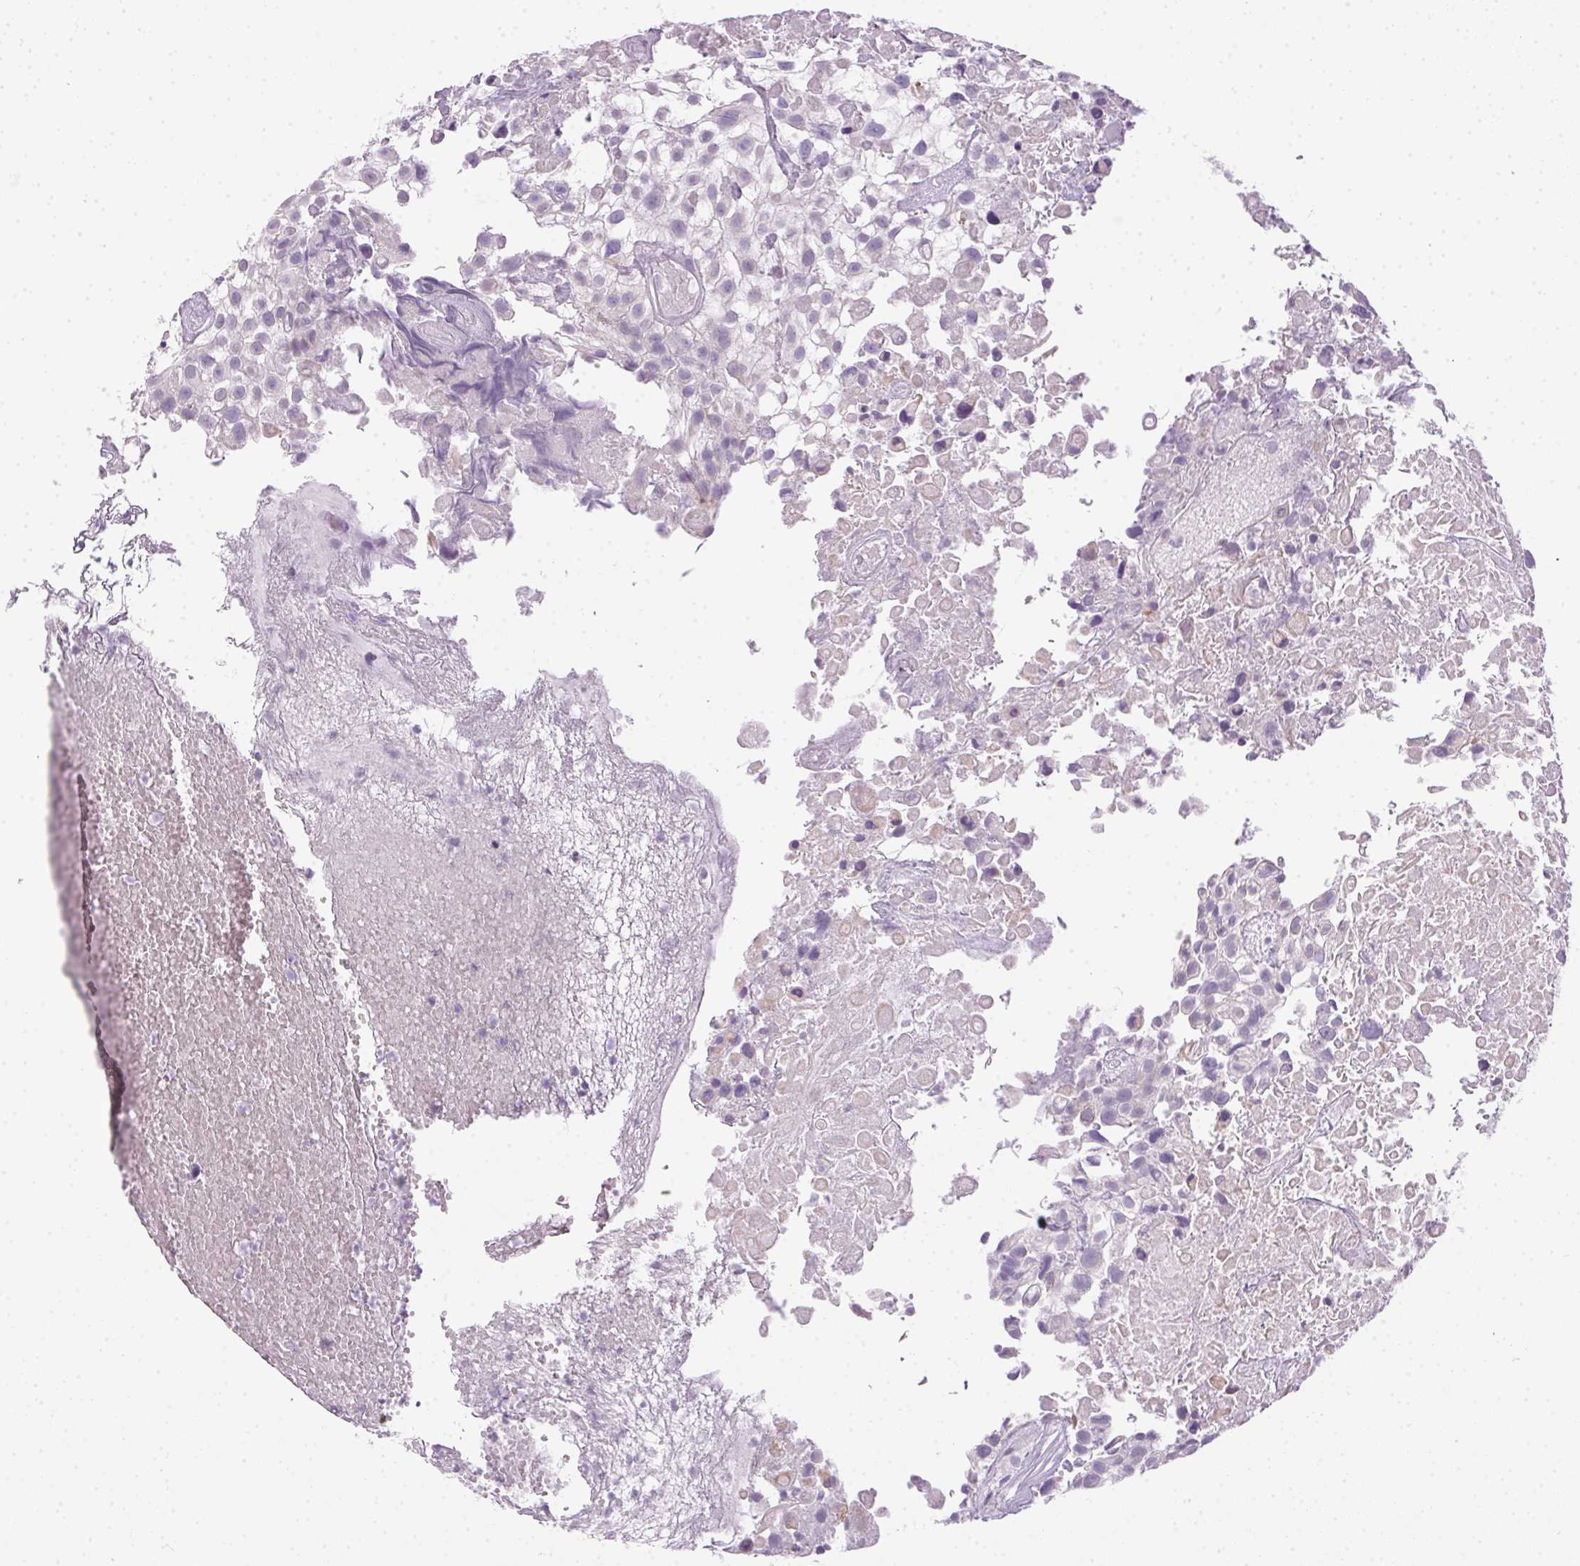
{"staining": {"intensity": "negative", "quantity": "none", "location": "none"}, "tissue": "urothelial cancer", "cell_type": "Tumor cells", "image_type": "cancer", "snomed": [{"axis": "morphology", "description": "Urothelial carcinoma, High grade"}, {"axis": "topography", "description": "Urinary bladder"}], "caption": "IHC image of neoplastic tissue: human high-grade urothelial carcinoma stained with DAB (3,3'-diaminobenzidine) demonstrates no significant protein positivity in tumor cells.", "gene": "POPDC2", "patient": {"sex": "male", "age": 56}}